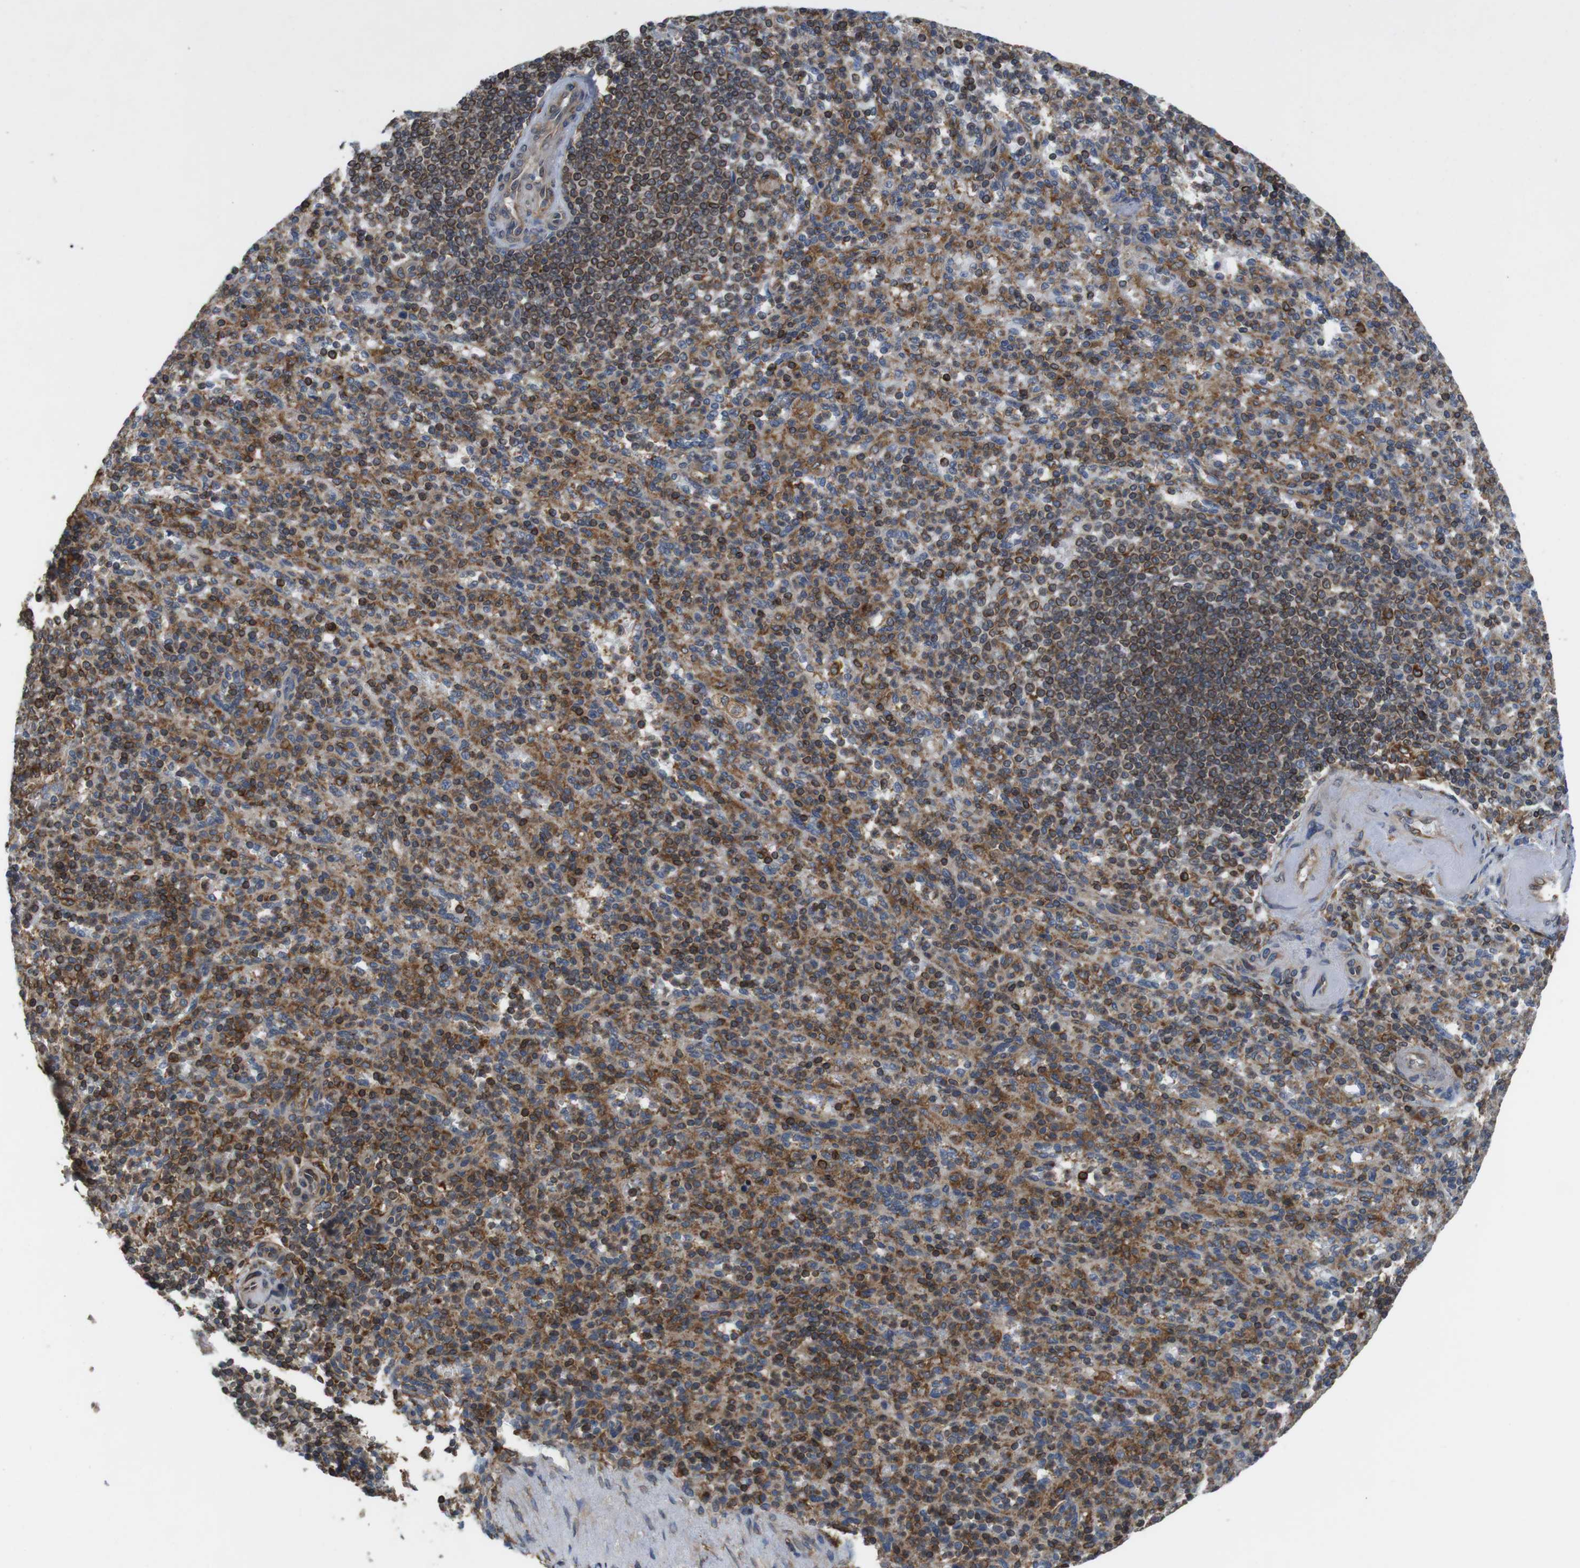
{"staining": {"intensity": "moderate", "quantity": ">75%", "location": "cytoplasmic/membranous"}, "tissue": "spleen", "cell_type": "Cells in red pulp", "image_type": "normal", "snomed": [{"axis": "morphology", "description": "Normal tissue, NOS"}, {"axis": "topography", "description": "Spleen"}], "caption": "Immunohistochemistry (IHC) of unremarkable human spleen displays medium levels of moderate cytoplasmic/membranous expression in about >75% of cells in red pulp.", "gene": "ARL6IP5", "patient": {"sex": "female", "age": 74}}